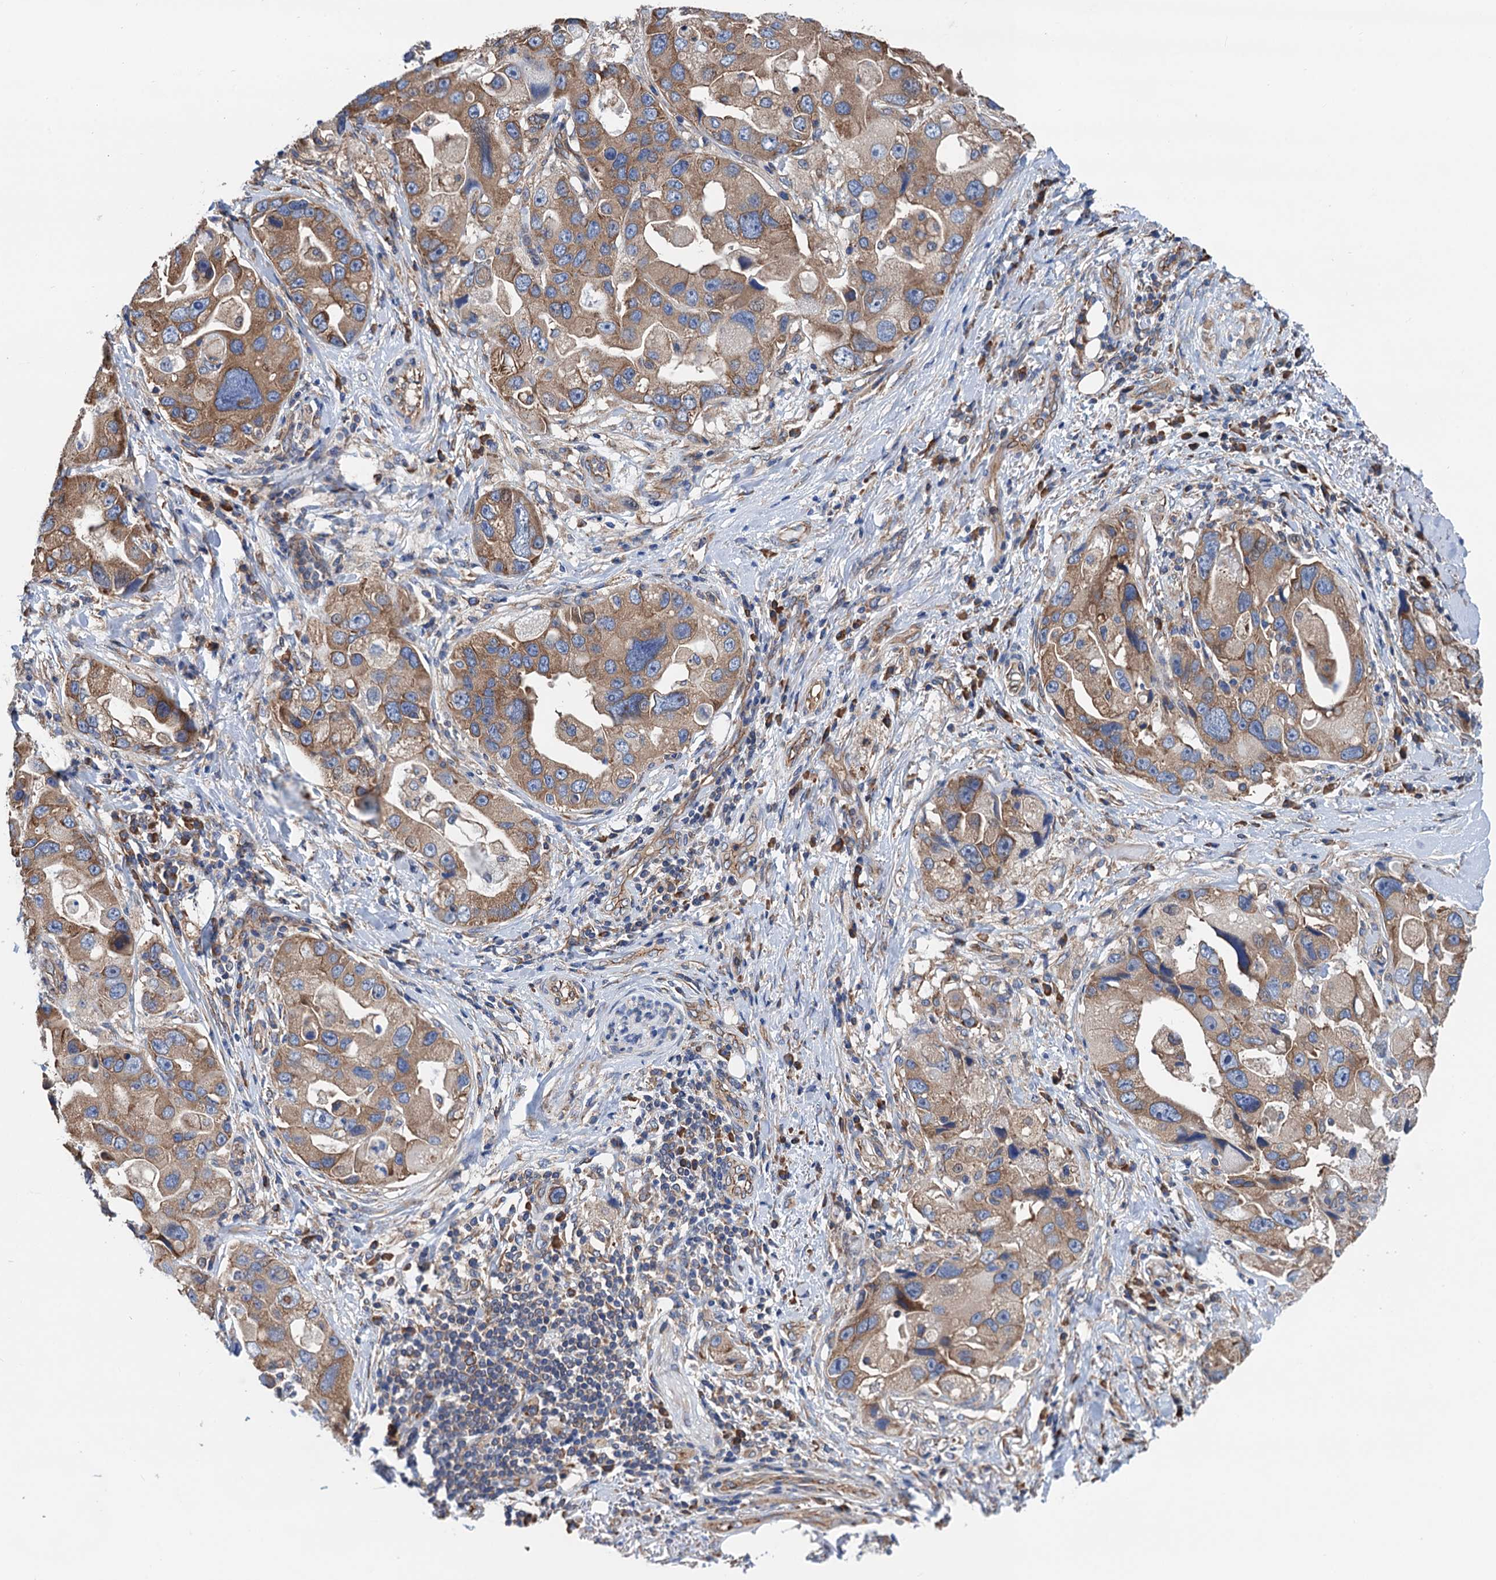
{"staining": {"intensity": "moderate", "quantity": ">75%", "location": "cytoplasmic/membranous"}, "tissue": "lung cancer", "cell_type": "Tumor cells", "image_type": "cancer", "snomed": [{"axis": "morphology", "description": "Adenocarcinoma, NOS"}, {"axis": "topography", "description": "Lung"}], "caption": "Immunohistochemical staining of human lung adenocarcinoma displays medium levels of moderate cytoplasmic/membranous staining in about >75% of tumor cells. The staining is performed using DAB brown chromogen to label protein expression. The nuclei are counter-stained blue using hematoxylin.", "gene": "SLC12A7", "patient": {"sex": "female", "age": 54}}